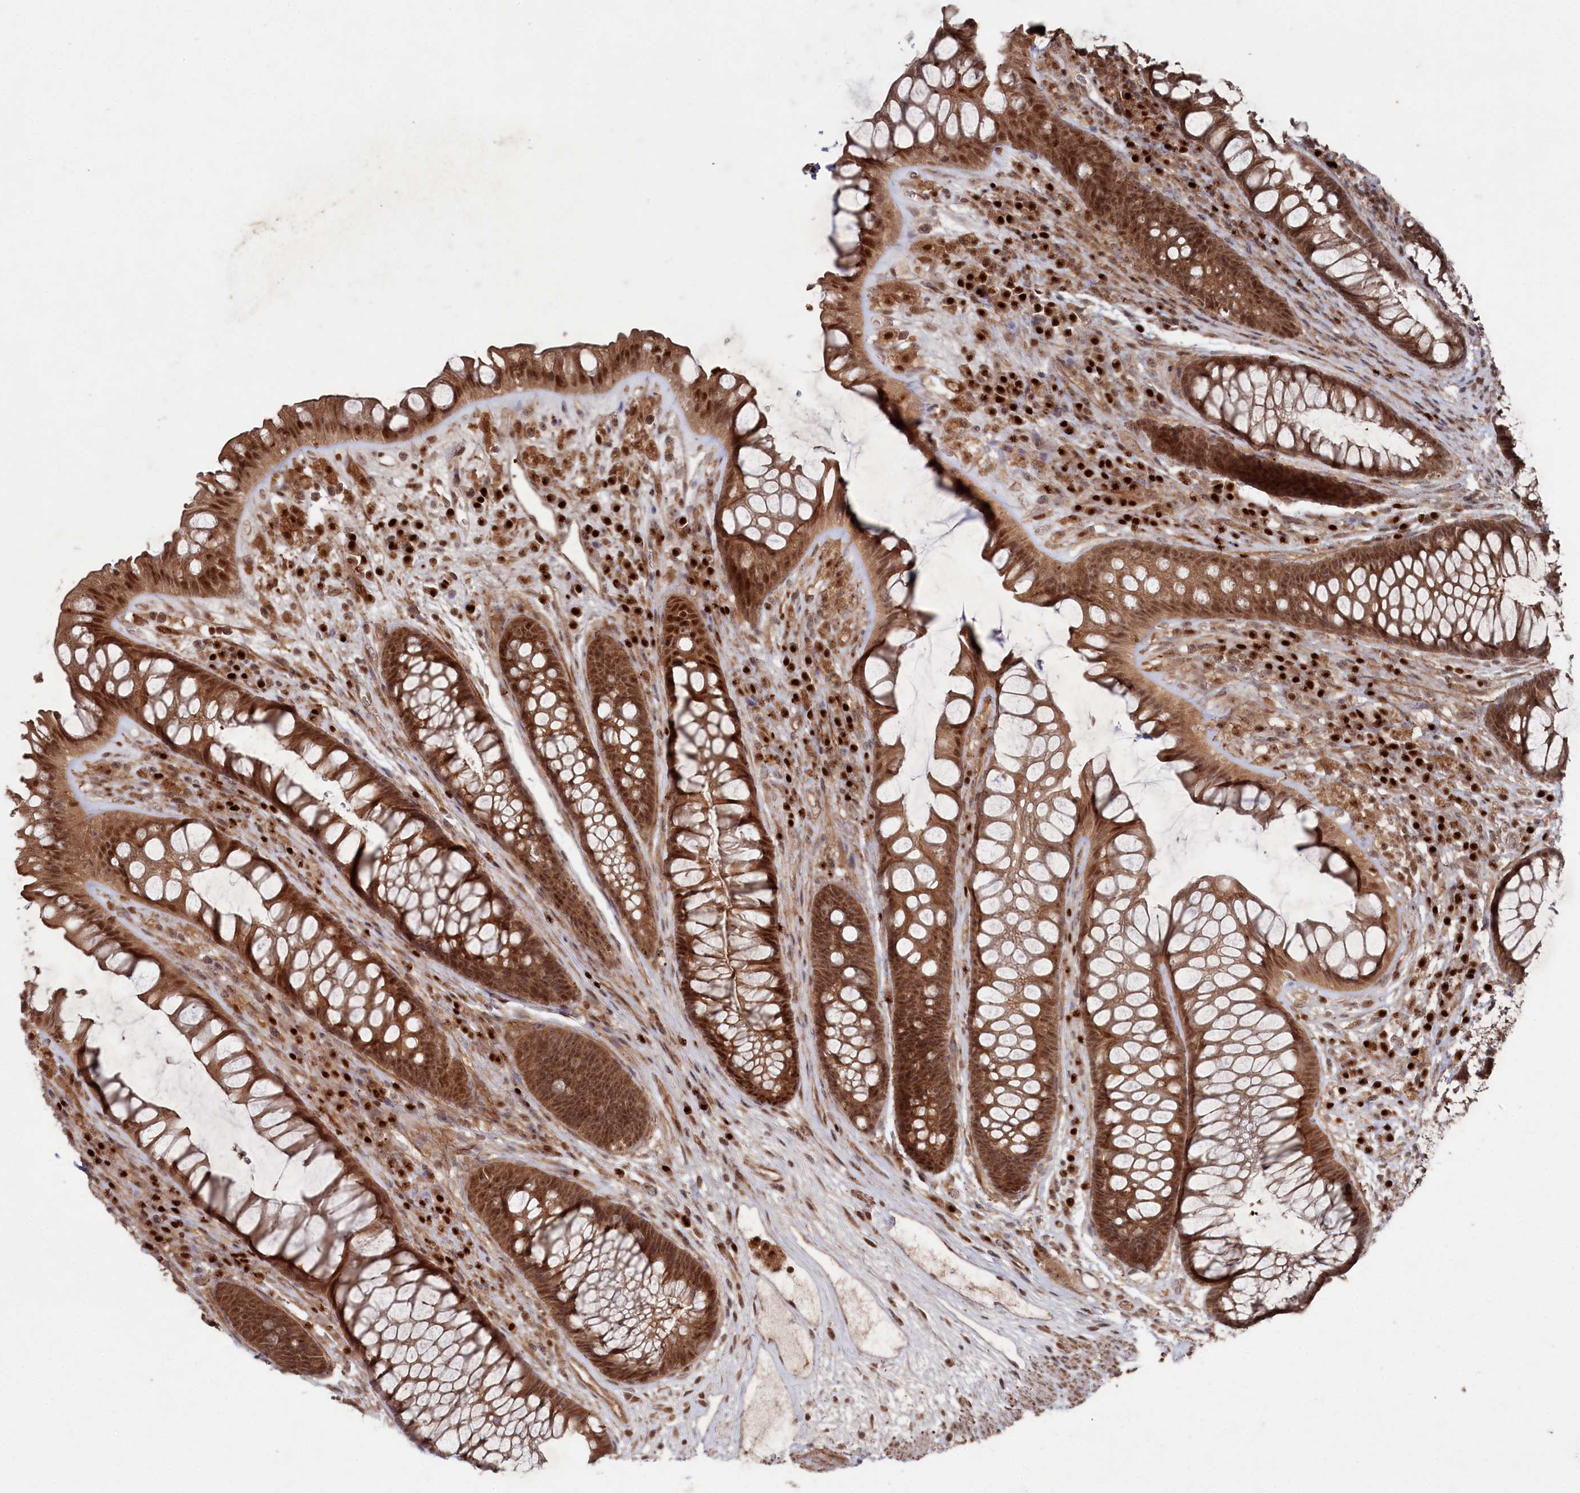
{"staining": {"intensity": "strong", "quantity": ">75%", "location": "cytoplasmic/membranous,nuclear"}, "tissue": "rectum", "cell_type": "Glandular cells", "image_type": "normal", "snomed": [{"axis": "morphology", "description": "Normal tissue, NOS"}, {"axis": "topography", "description": "Rectum"}], "caption": "Rectum stained with a brown dye demonstrates strong cytoplasmic/membranous,nuclear positive expression in about >75% of glandular cells.", "gene": "BORCS7", "patient": {"sex": "male", "age": 74}}